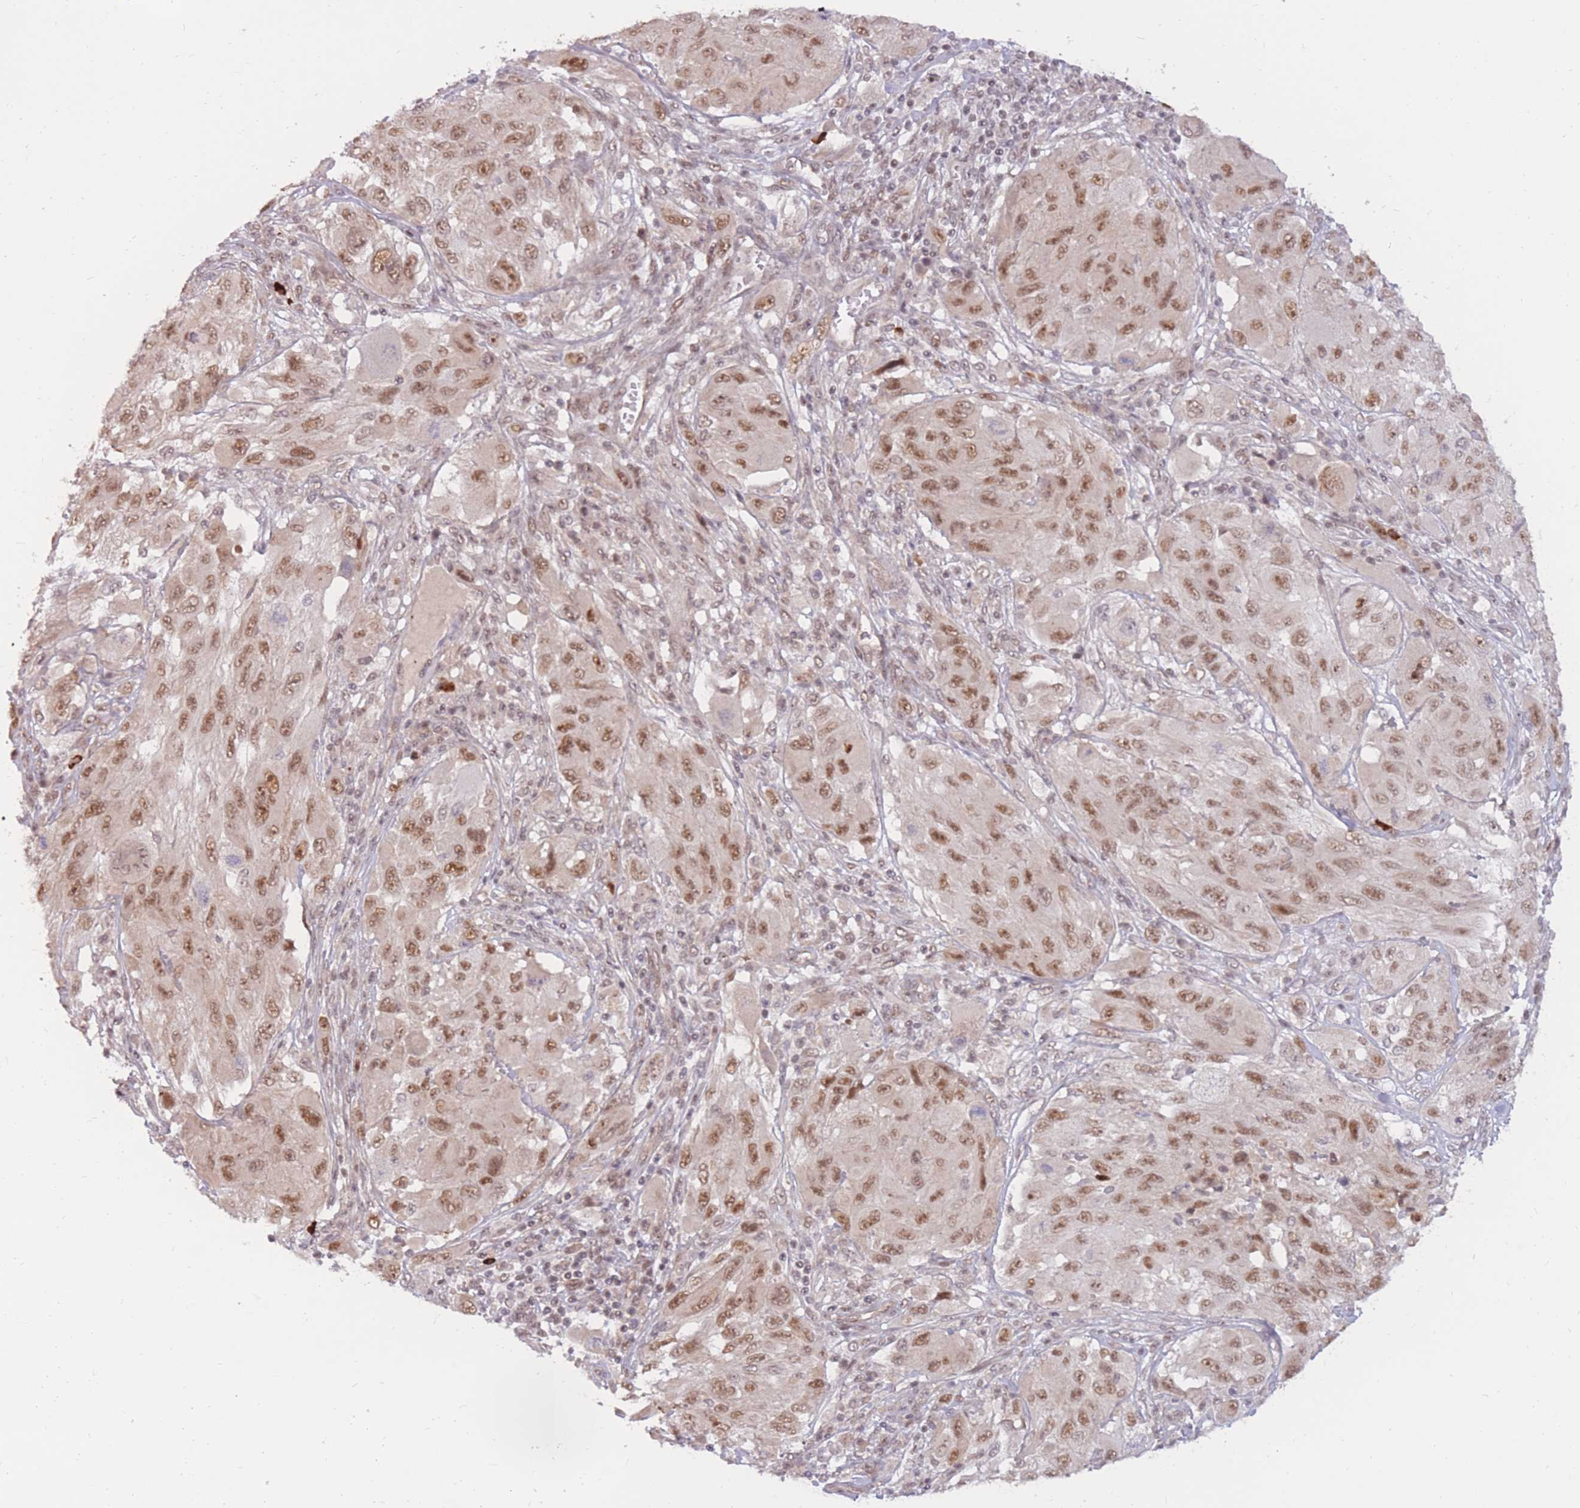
{"staining": {"intensity": "moderate", "quantity": ">75%", "location": "nuclear"}, "tissue": "melanoma", "cell_type": "Tumor cells", "image_type": "cancer", "snomed": [{"axis": "morphology", "description": "Malignant melanoma, NOS"}, {"axis": "topography", "description": "Skin"}], "caption": "Melanoma tissue exhibits moderate nuclear expression in about >75% of tumor cells, visualized by immunohistochemistry.", "gene": "ERICH6B", "patient": {"sex": "female", "age": 91}}